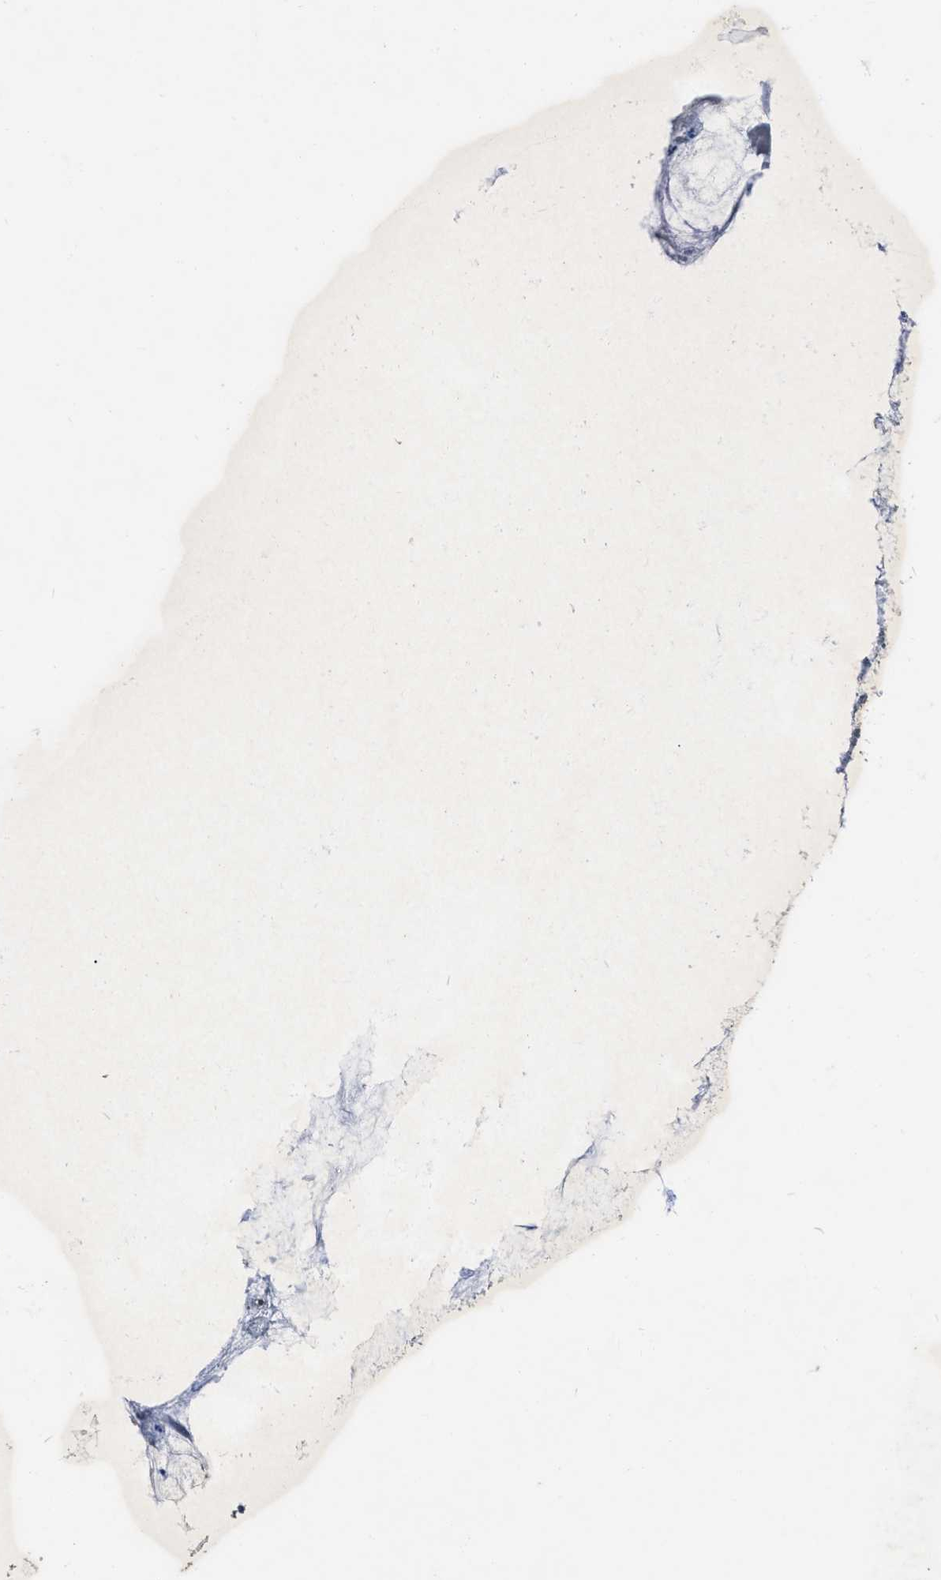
{"staining": {"intensity": "weak", "quantity": "<25%", "location": "cytoplasmic/membranous"}, "tissue": "ovarian cancer", "cell_type": "Tumor cells", "image_type": "cancer", "snomed": [{"axis": "morphology", "description": "Cystadenocarcinoma, mucinous, NOS"}, {"axis": "topography", "description": "Ovary"}], "caption": "Tumor cells show no significant staining in ovarian cancer (mucinous cystadenocarcinoma).", "gene": "NDEL1", "patient": {"sex": "female", "age": 57}}